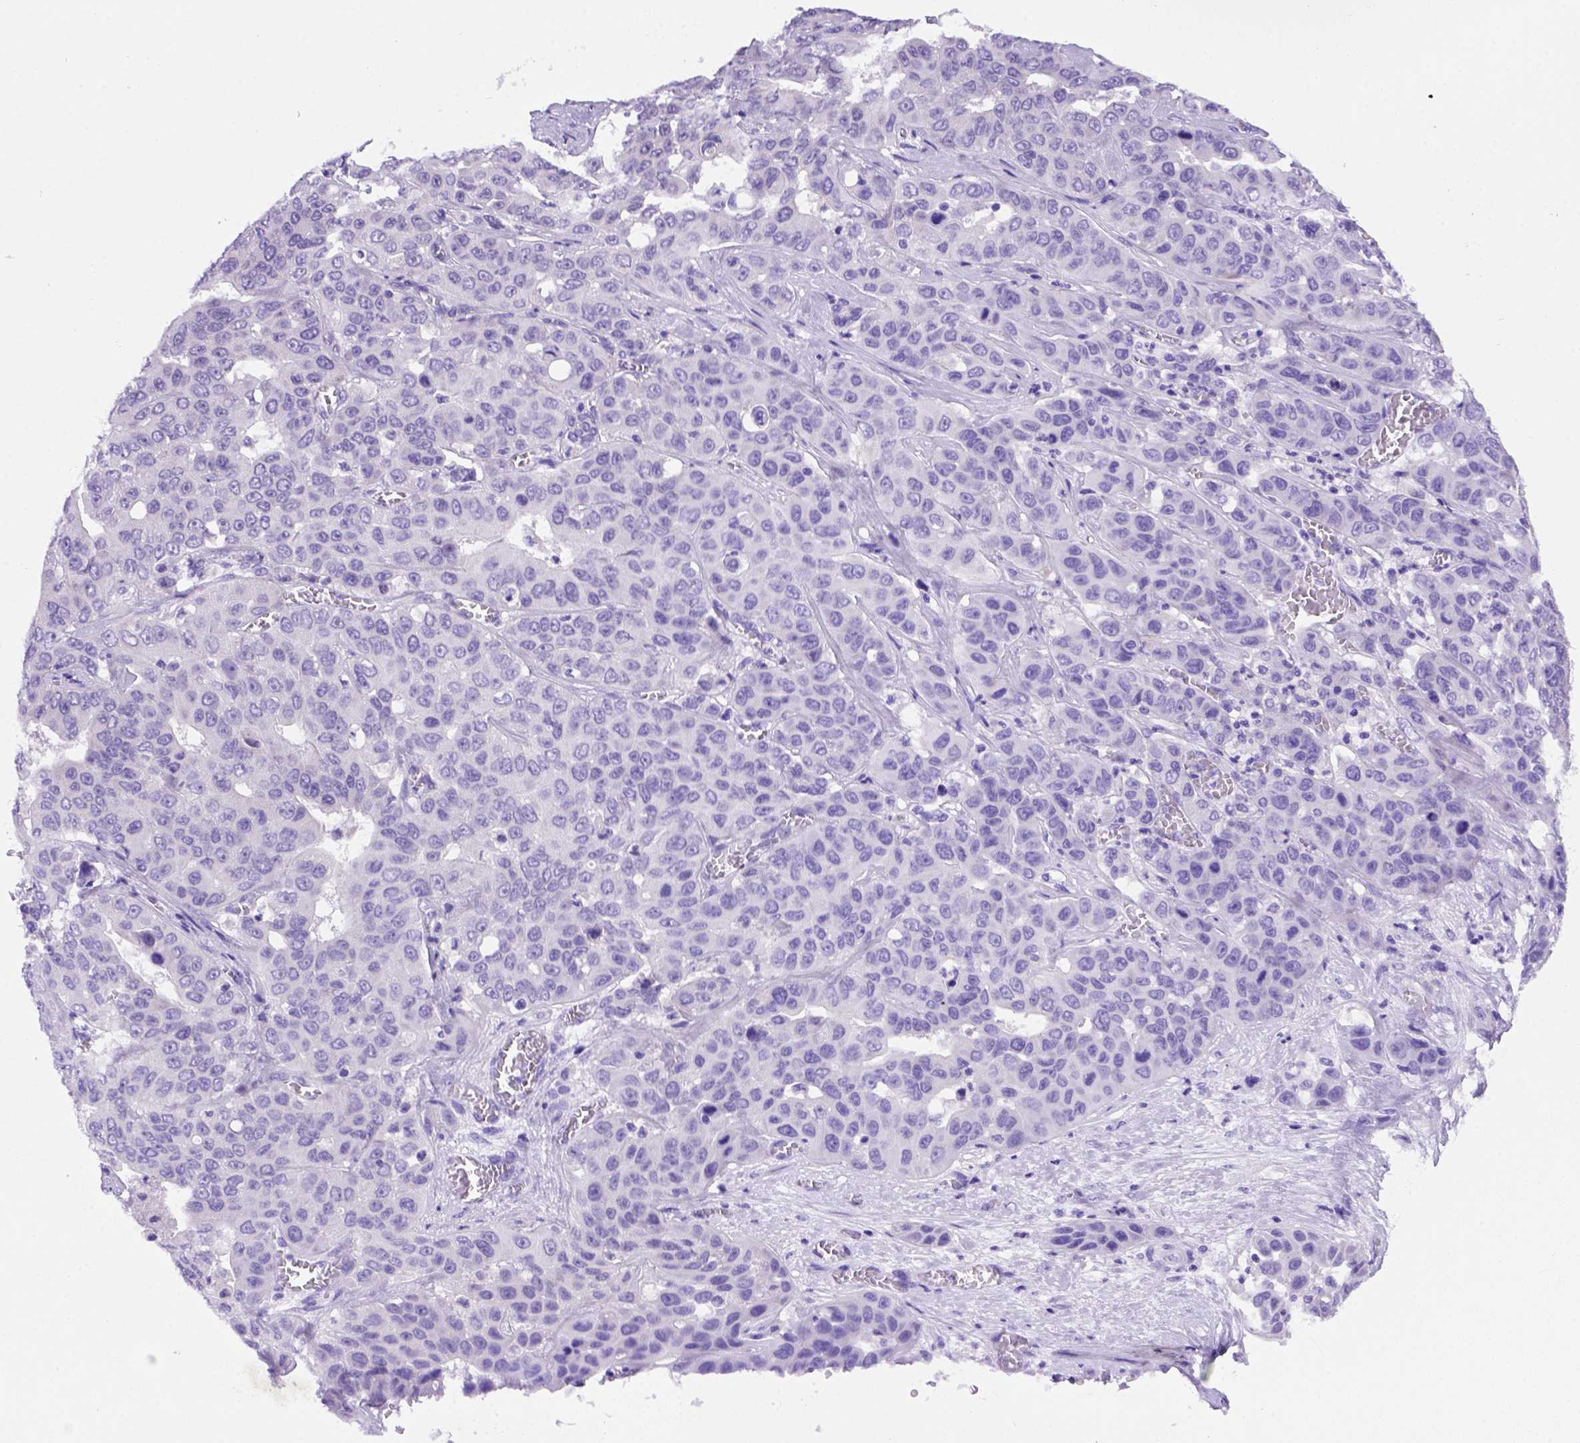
{"staining": {"intensity": "negative", "quantity": "none", "location": "none"}, "tissue": "liver cancer", "cell_type": "Tumor cells", "image_type": "cancer", "snomed": [{"axis": "morphology", "description": "Cholangiocarcinoma"}, {"axis": "topography", "description": "Liver"}], "caption": "The IHC micrograph has no significant expression in tumor cells of liver cholangiocarcinoma tissue.", "gene": "FOXI1", "patient": {"sex": "female", "age": 52}}